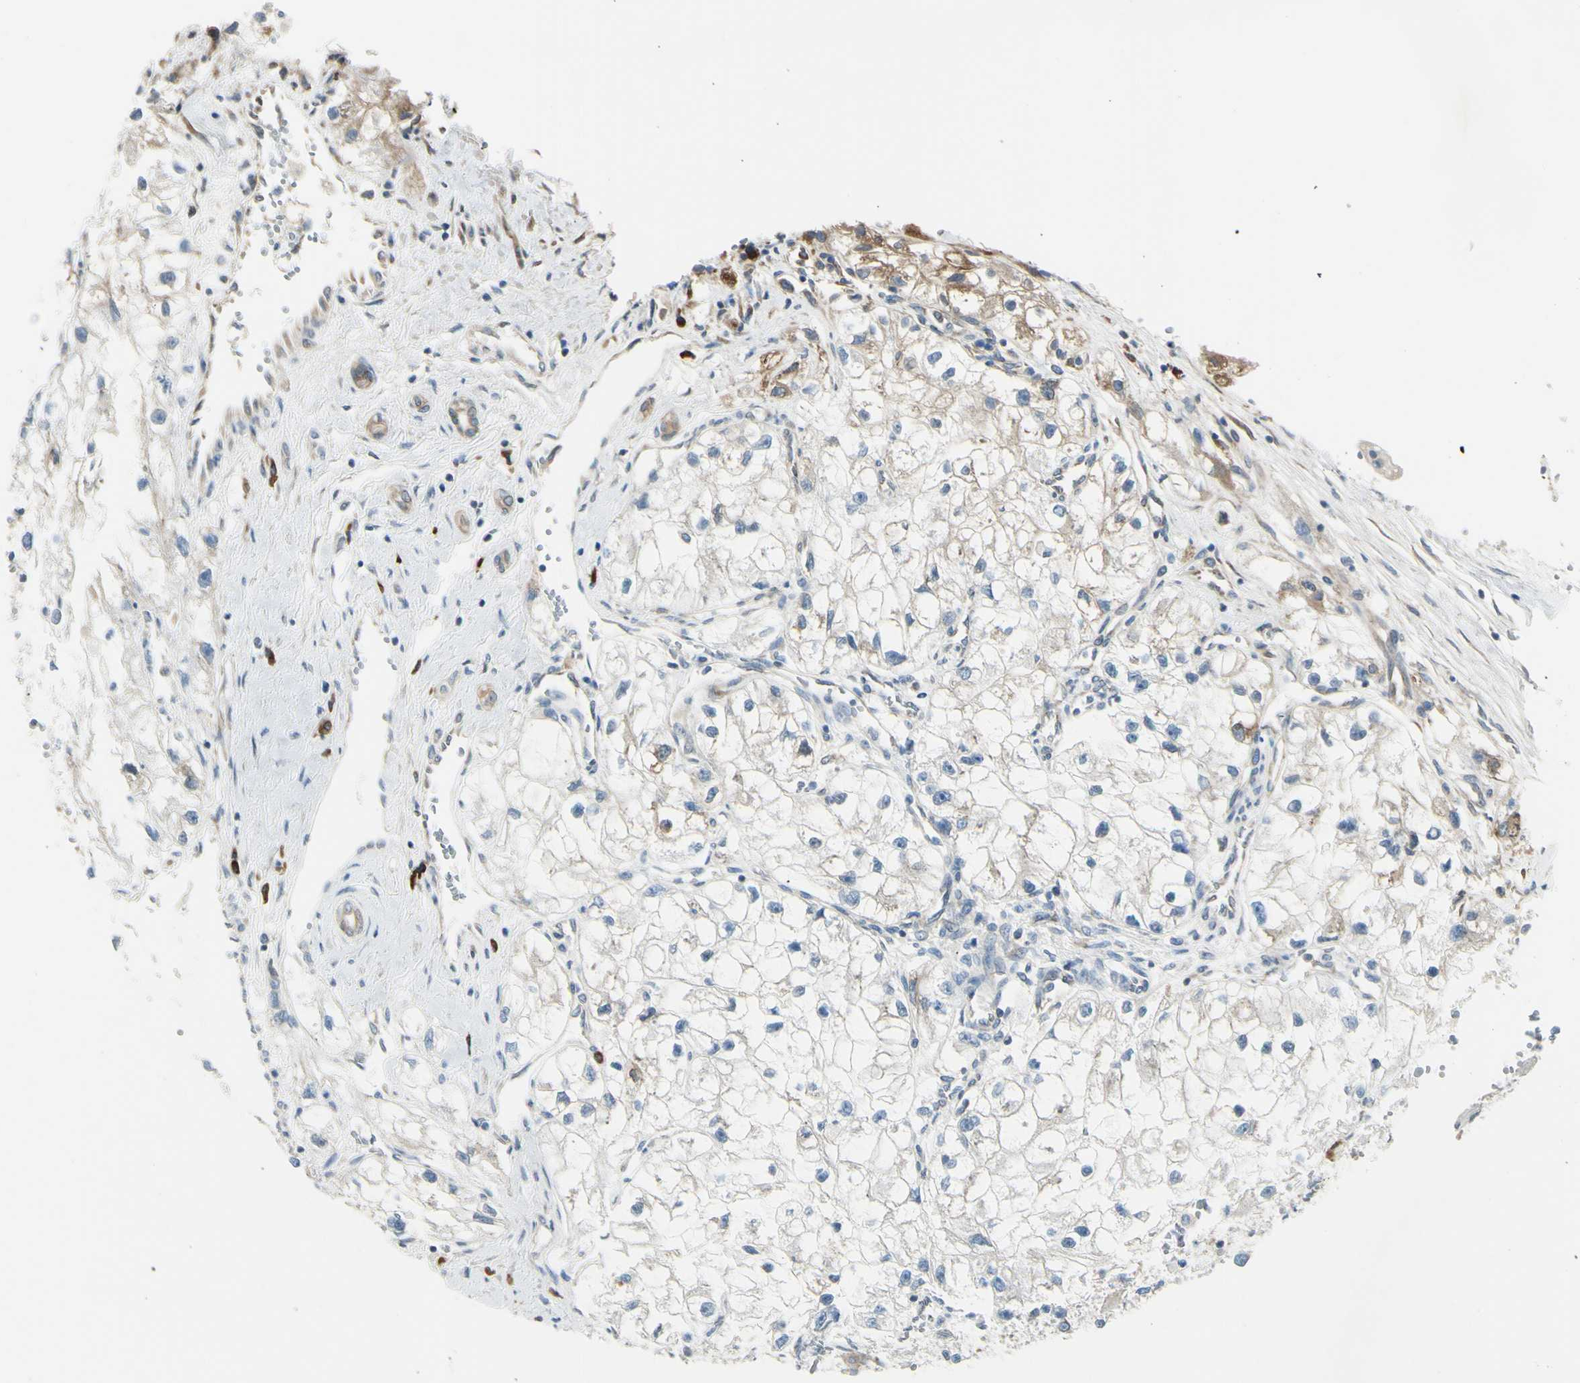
{"staining": {"intensity": "negative", "quantity": "none", "location": "none"}, "tissue": "renal cancer", "cell_type": "Tumor cells", "image_type": "cancer", "snomed": [{"axis": "morphology", "description": "Adenocarcinoma, NOS"}, {"axis": "topography", "description": "Kidney"}], "caption": "Immunohistochemistry histopathology image of neoplastic tissue: renal adenocarcinoma stained with DAB exhibits no significant protein staining in tumor cells. (Stains: DAB (3,3'-diaminobenzidine) IHC with hematoxylin counter stain, Microscopy: brightfield microscopy at high magnification).", "gene": "SELENOS", "patient": {"sex": "female", "age": 70}}